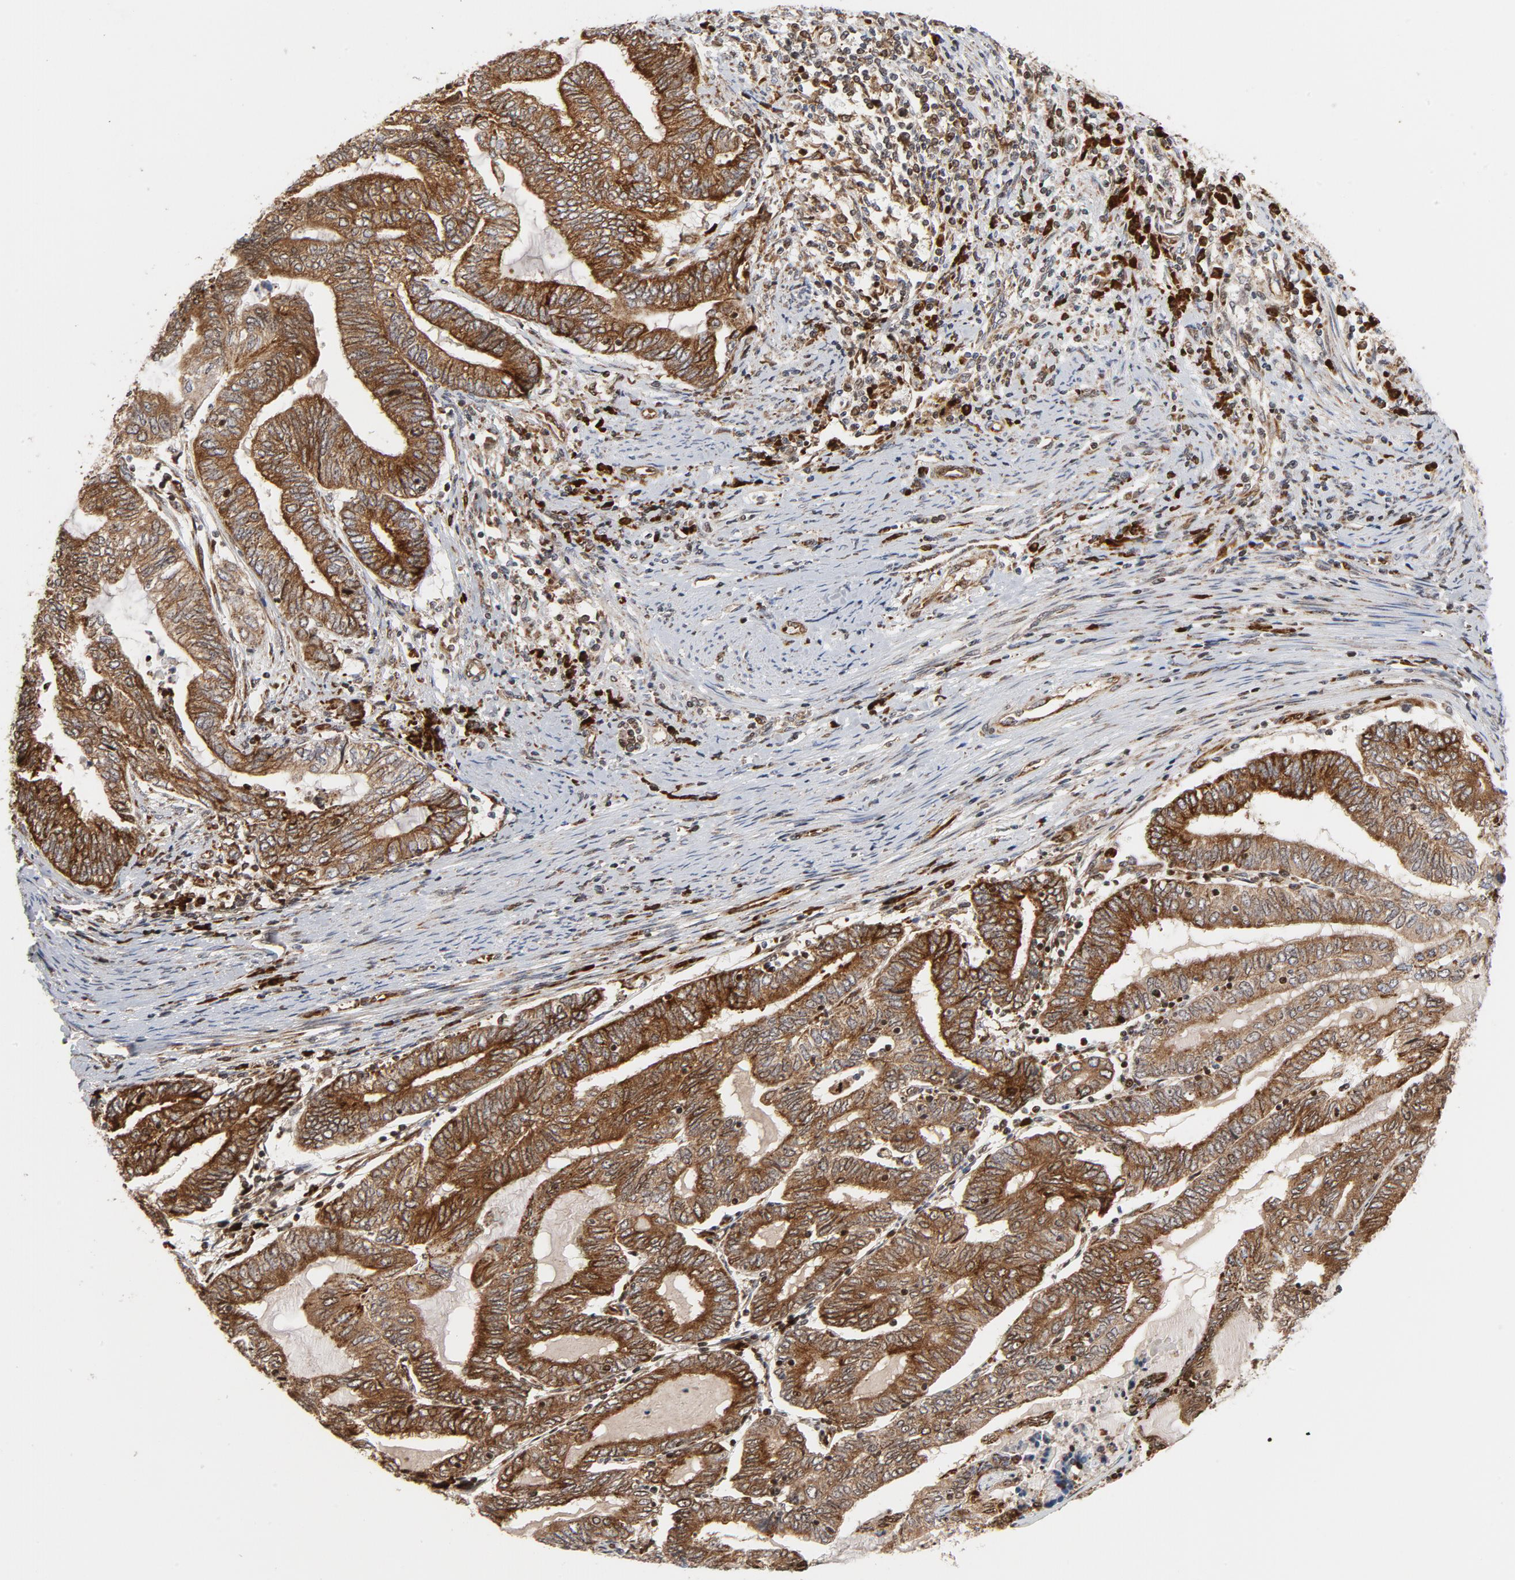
{"staining": {"intensity": "strong", "quantity": ">75%", "location": "cytoplasmic/membranous"}, "tissue": "endometrial cancer", "cell_type": "Tumor cells", "image_type": "cancer", "snomed": [{"axis": "morphology", "description": "Adenocarcinoma, NOS"}, {"axis": "topography", "description": "Uterus"}, {"axis": "topography", "description": "Endometrium"}], "caption": "Immunohistochemical staining of endometrial cancer shows high levels of strong cytoplasmic/membranous expression in approximately >75% of tumor cells. (brown staining indicates protein expression, while blue staining denotes nuclei).", "gene": "CYCS", "patient": {"sex": "female", "age": 70}}